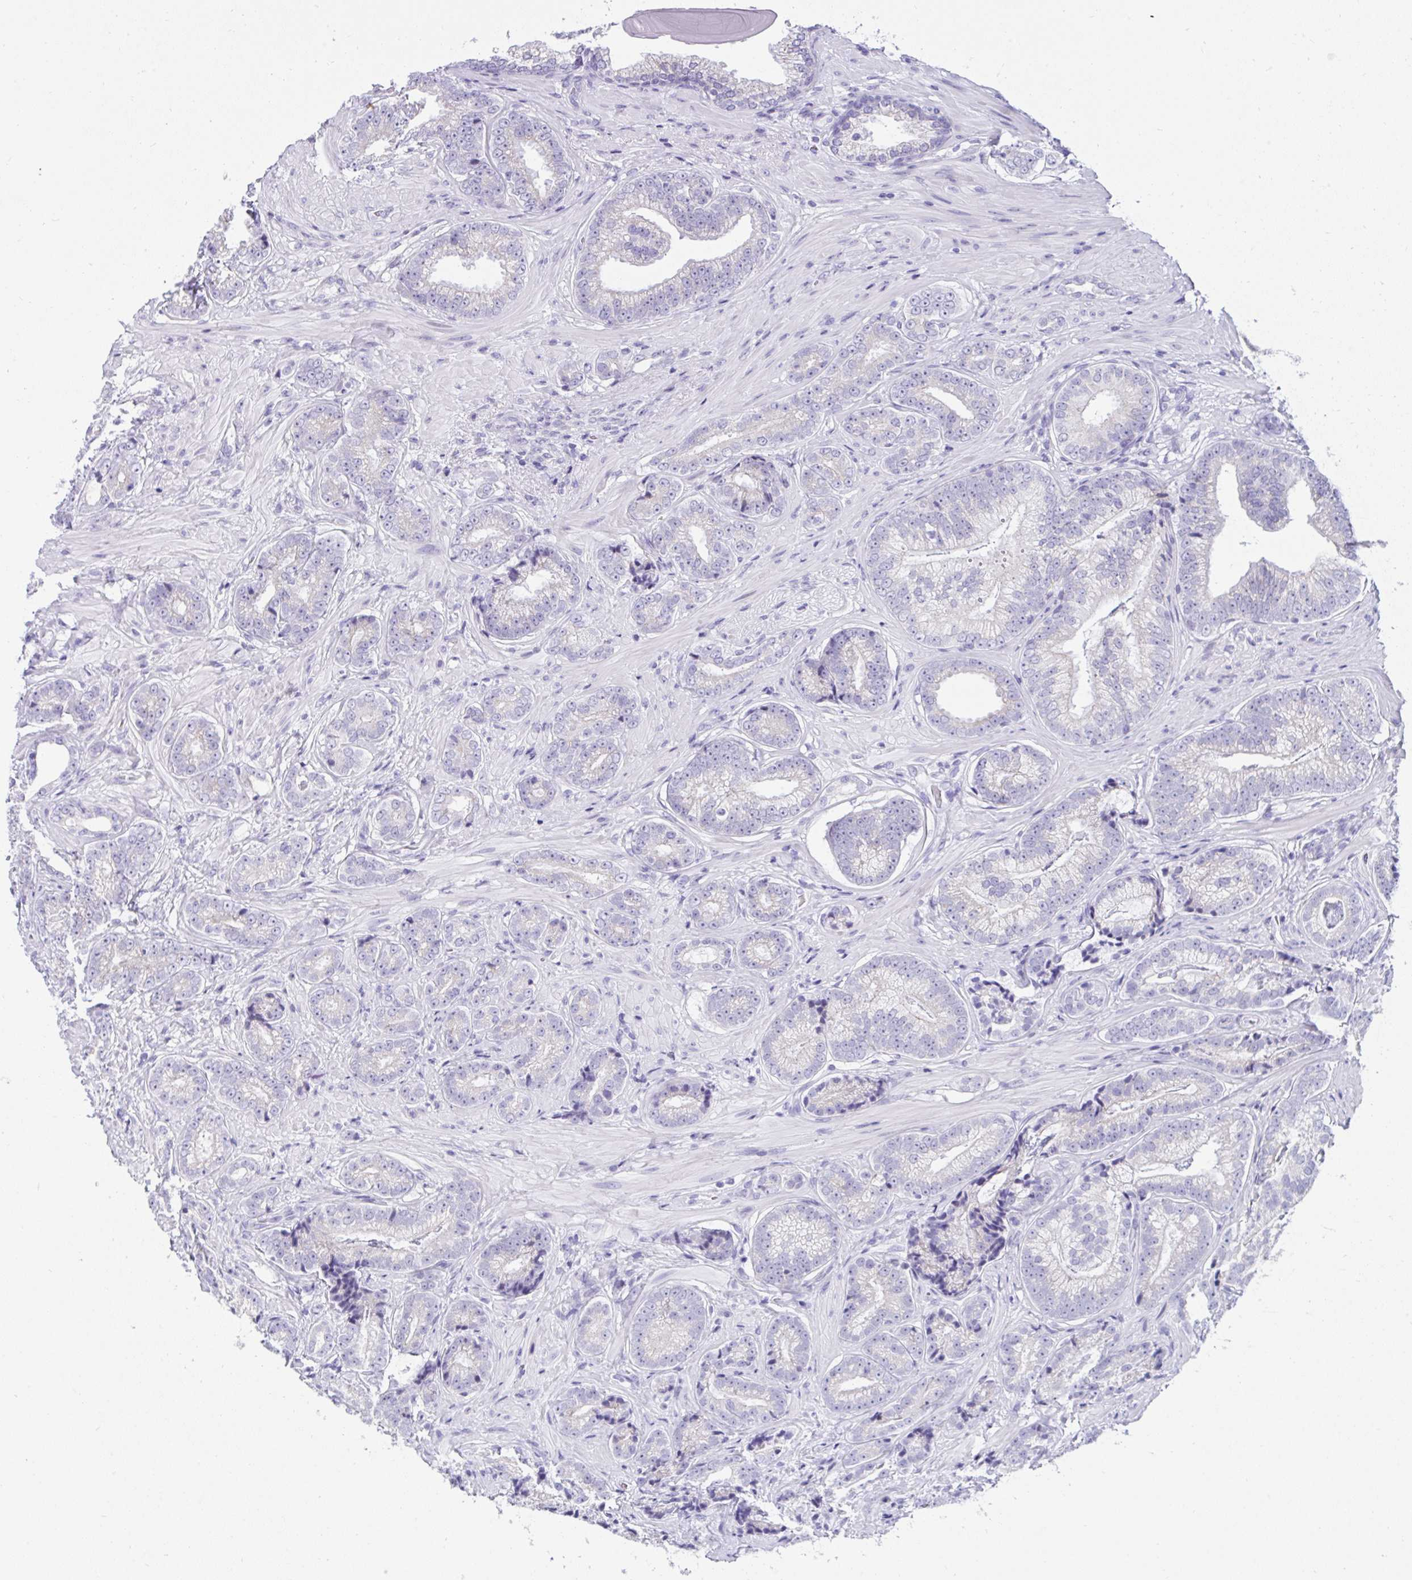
{"staining": {"intensity": "negative", "quantity": "none", "location": "none"}, "tissue": "prostate cancer", "cell_type": "Tumor cells", "image_type": "cancer", "snomed": [{"axis": "morphology", "description": "Adenocarcinoma, Low grade"}, {"axis": "topography", "description": "Prostate"}], "caption": "Image shows no protein expression in tumor cells of prostate cancer tissue.", "gene": "RNF183", "patient": {"sex": "male", "age": 61}}